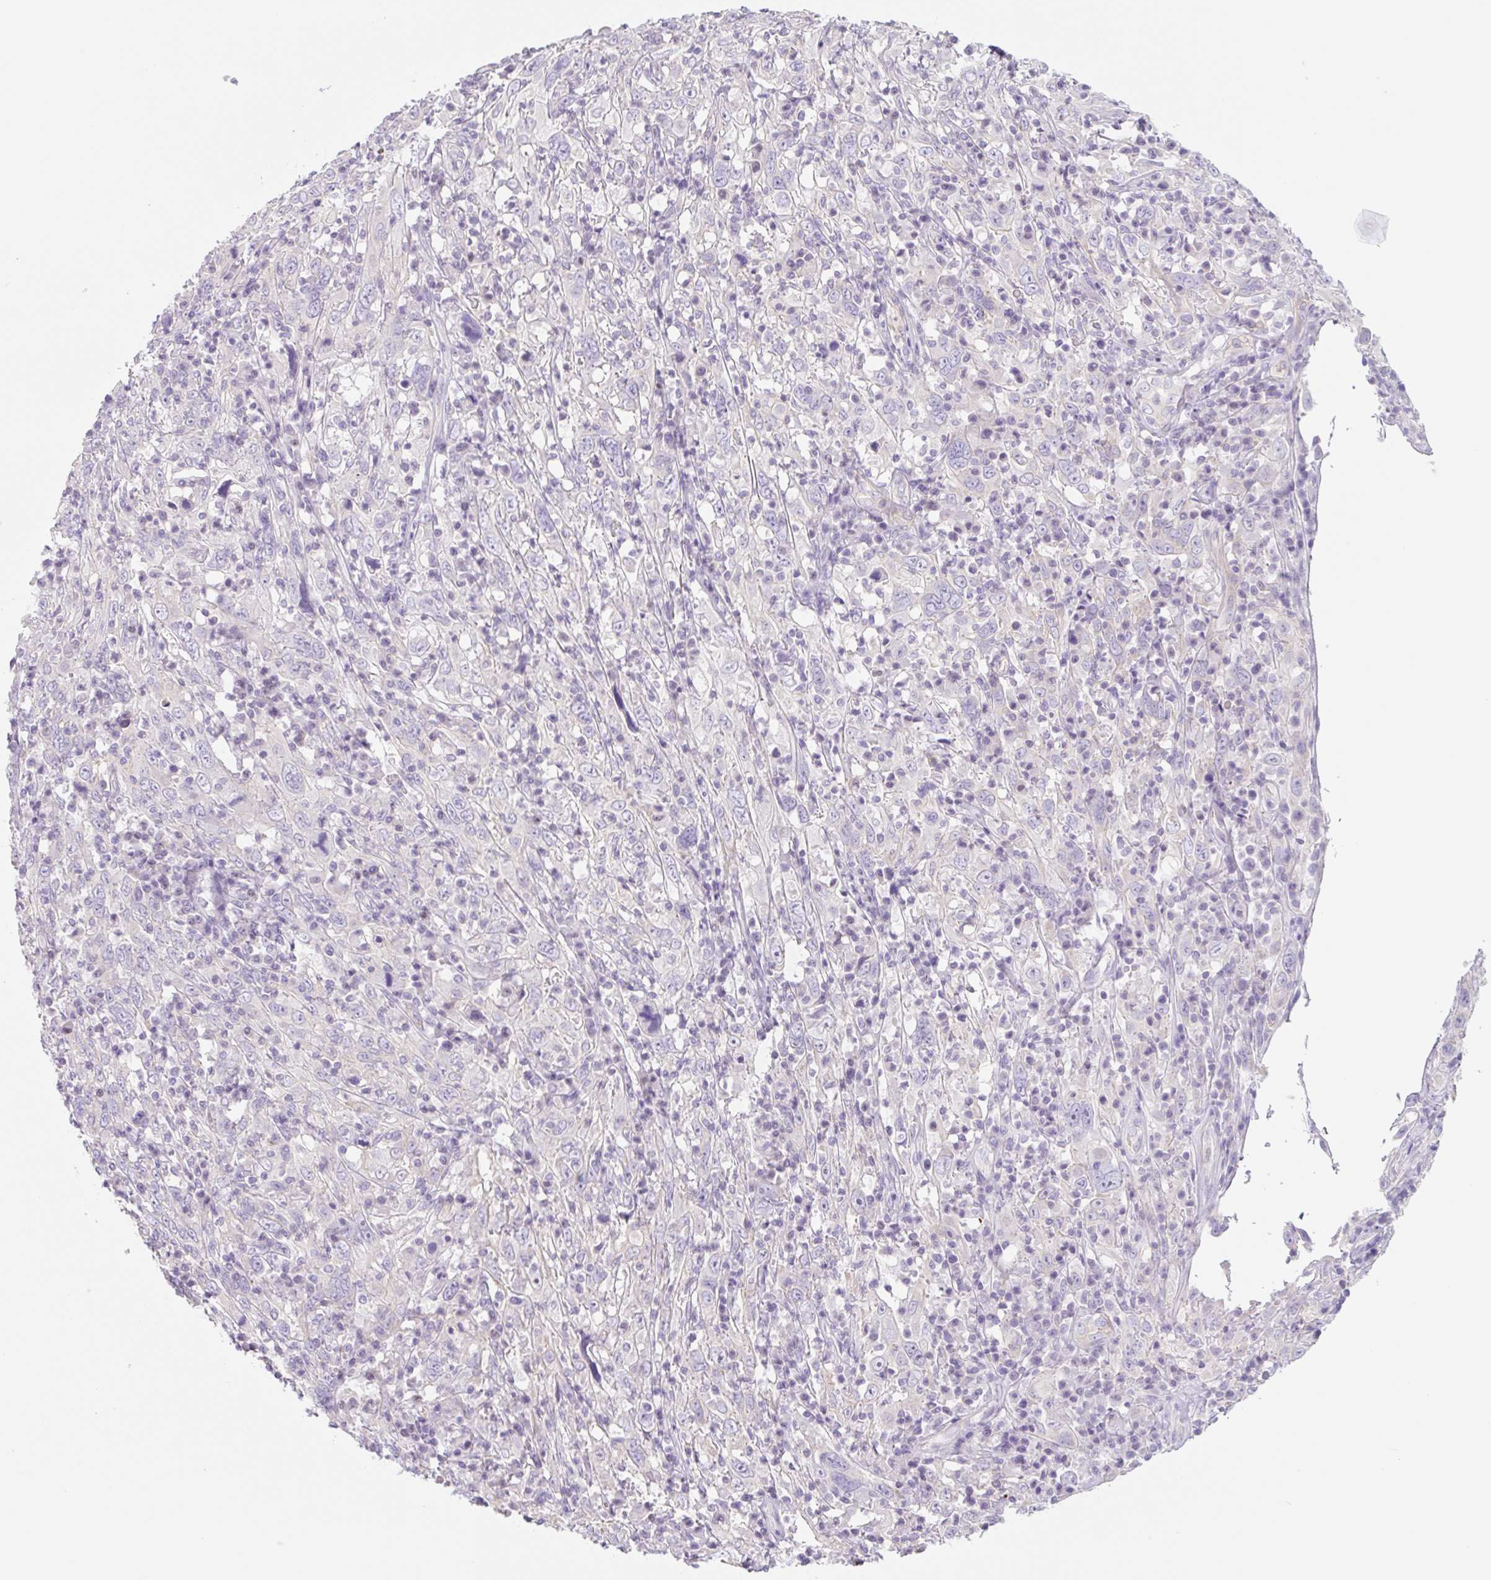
{"staining": {"intensity": "negative", "quantity": "none", "location": "none"}, "tissue": "cervical cancer", "cell_type": "Tumor cells", "image_type": "cancer", "snomed": [{"axis": "morphology", "description": "Squamous cell carcinoma, NOS"}, {"axis": "topography", "description": "Cervix"}], "caption": "Immunohistochemistry (IHC) of cervical cancer reveals no staining in tumor cells.", "gene": "LYVE1", "patient": {"sex": "female", "age": 46}}